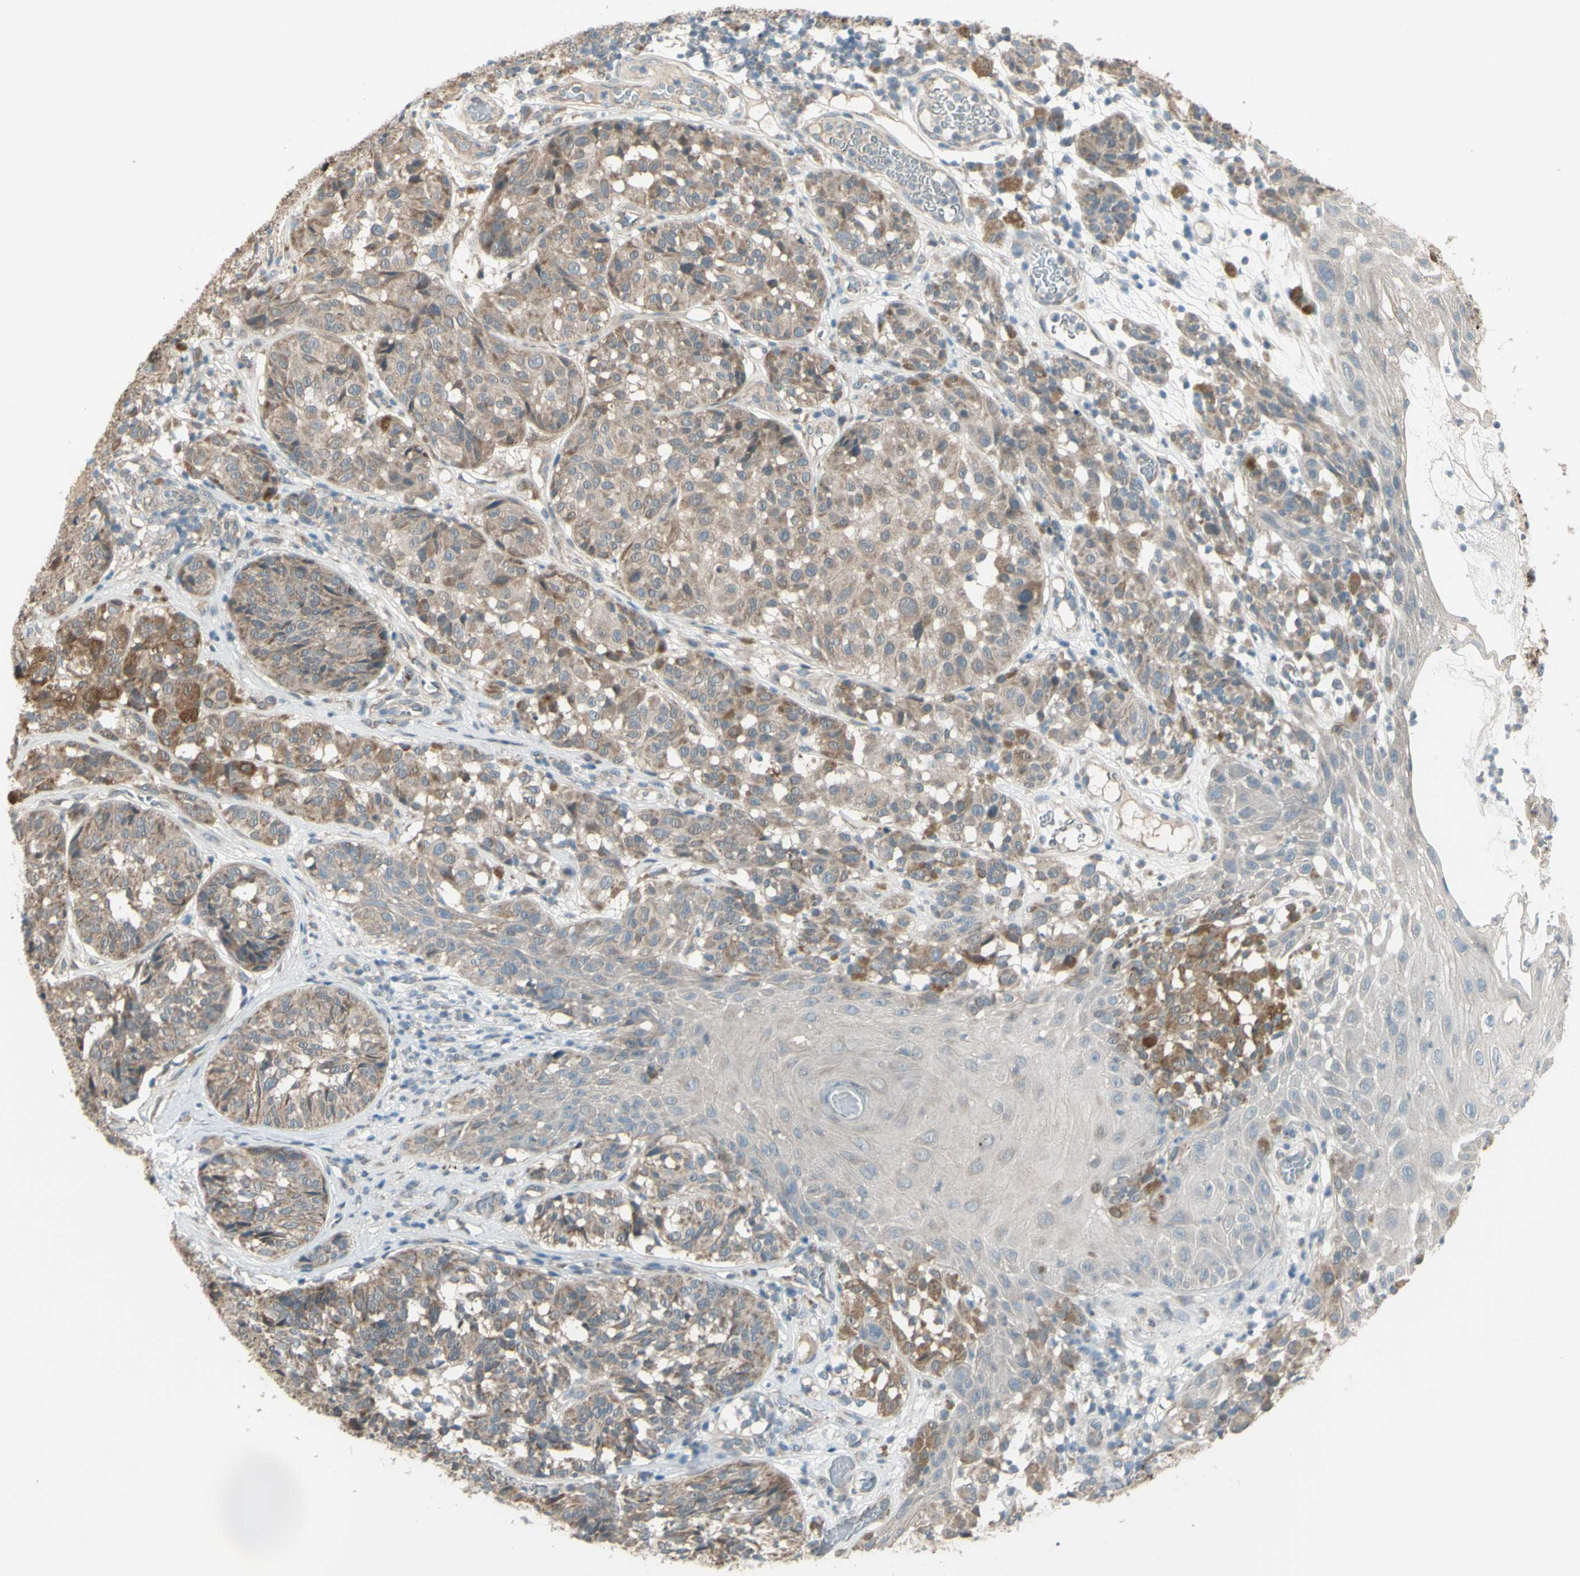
{"staining": {"intensity": "weak", "quantity": "25%-75%", "location": "cytoplasmic/membranous"}, "tissue": "melanoma", "cell_type": "Tumor cells", "image_type": "cancer", "snomed": [{"axis": "morphology", "description": "Malignant melanoma, NOS"}, {"axis": "topography", "description": "Skin"}], "caption": "Malignant melanoma stained with a protein marker displays weak staining in tumor cells.", "gene": "NAXD", "patient": {"sex": "female", "age": 46}}